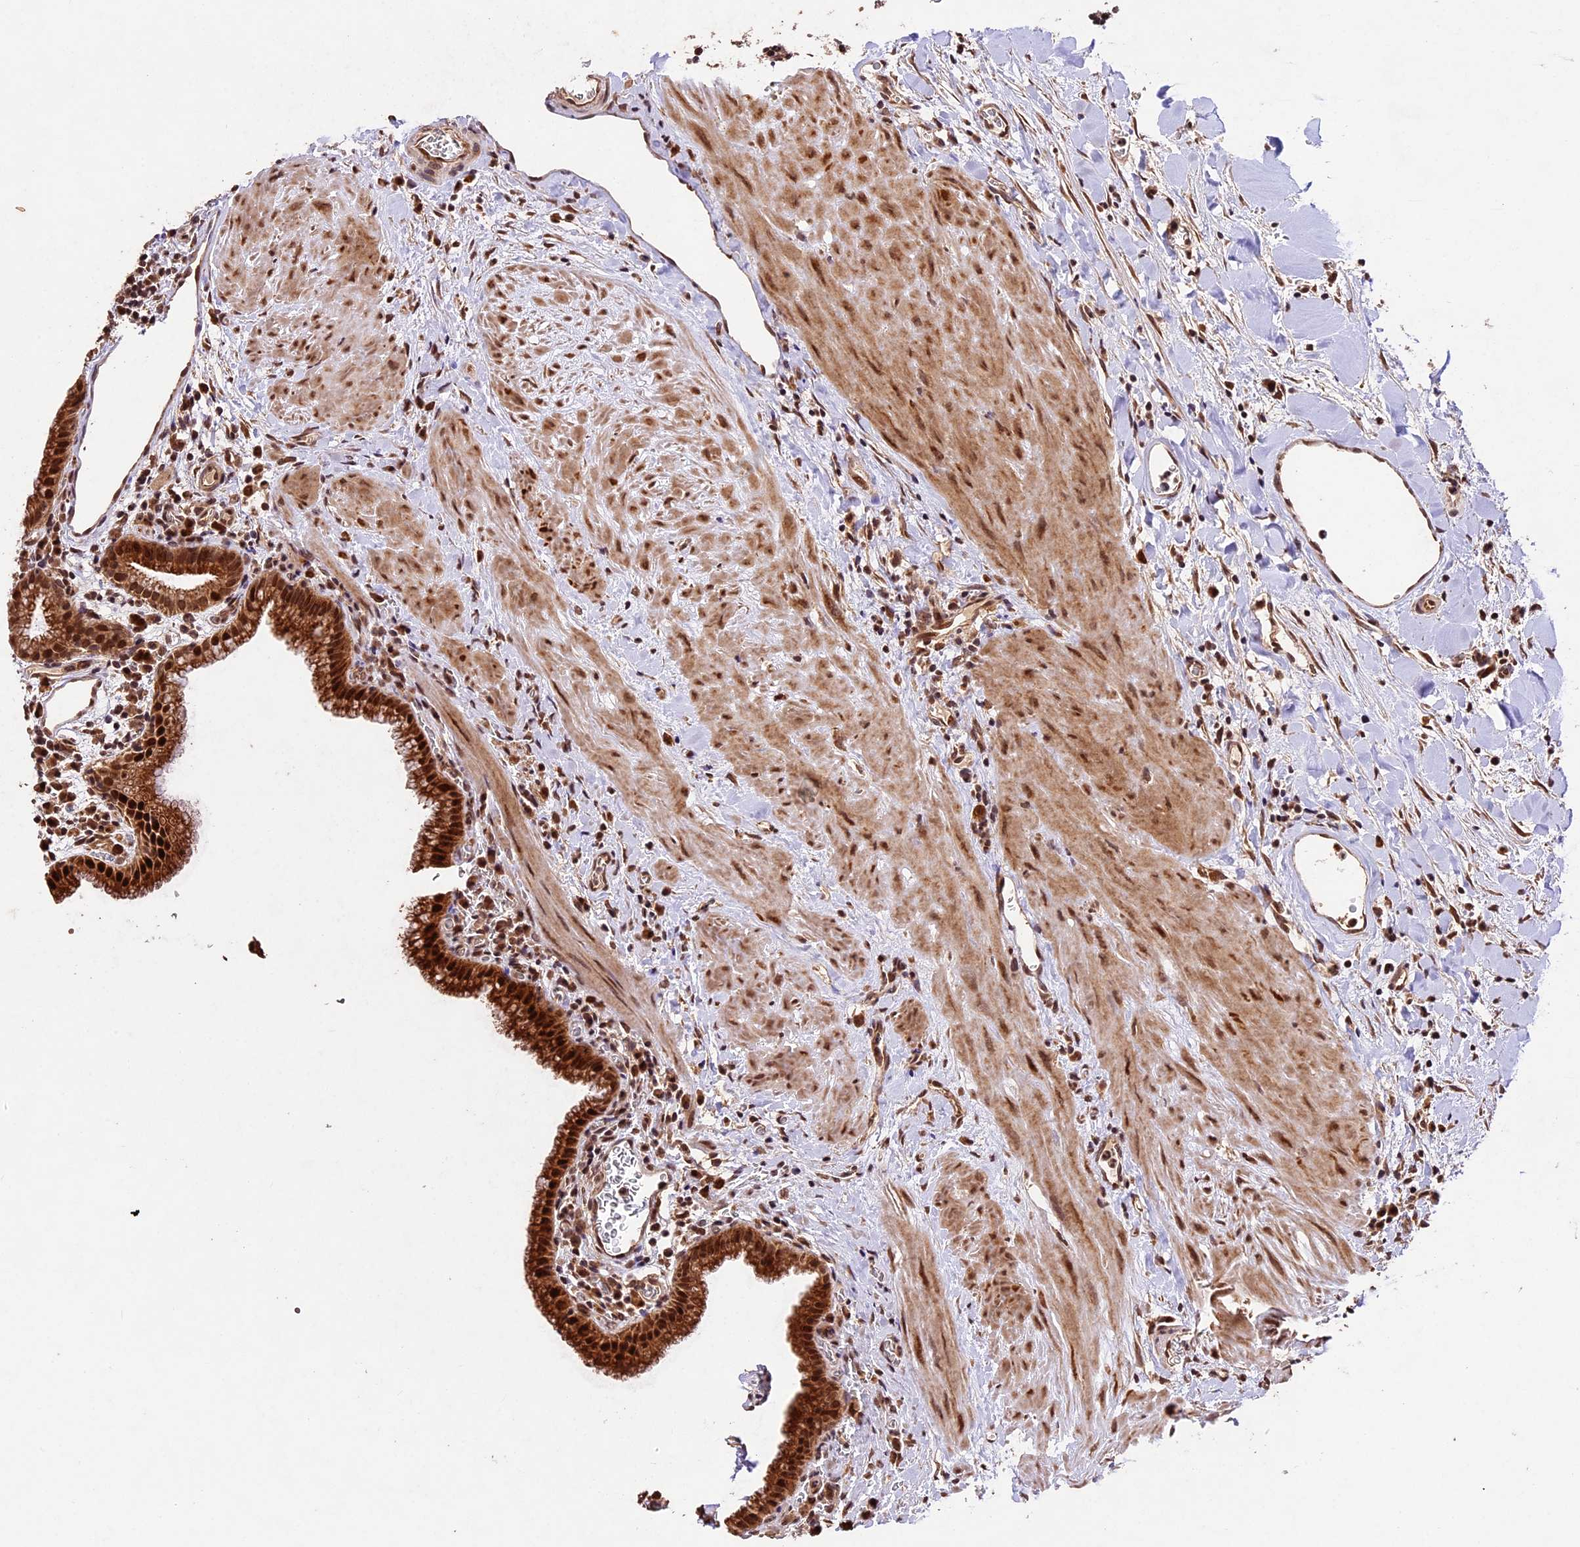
{"staining": {"intensity": "strong", "quantity": "25%-75%", "location": "cytoplasmic/membranous,nuclear"}, "tissue": "gallbladder", "cell_type": "Glandular cells", "image_type": "normal", "snomed": [{"axis": "morphology", "description": "Normal tissue, NOS"}, {"axis": "topography", "description": "Gallbladder"}], "caption": "Immunohistochemical staining of unremarkable human gallbladder demonstrates strong cytoplasmic/membranous,nuclear protein expression in about 25%-75% of glandular cells. Ihc stains the protein of interest in brown and the nuclei are stained blue.", "gene": "CDKN2AIP", "patient": {"sex": "male", "age": 78}}